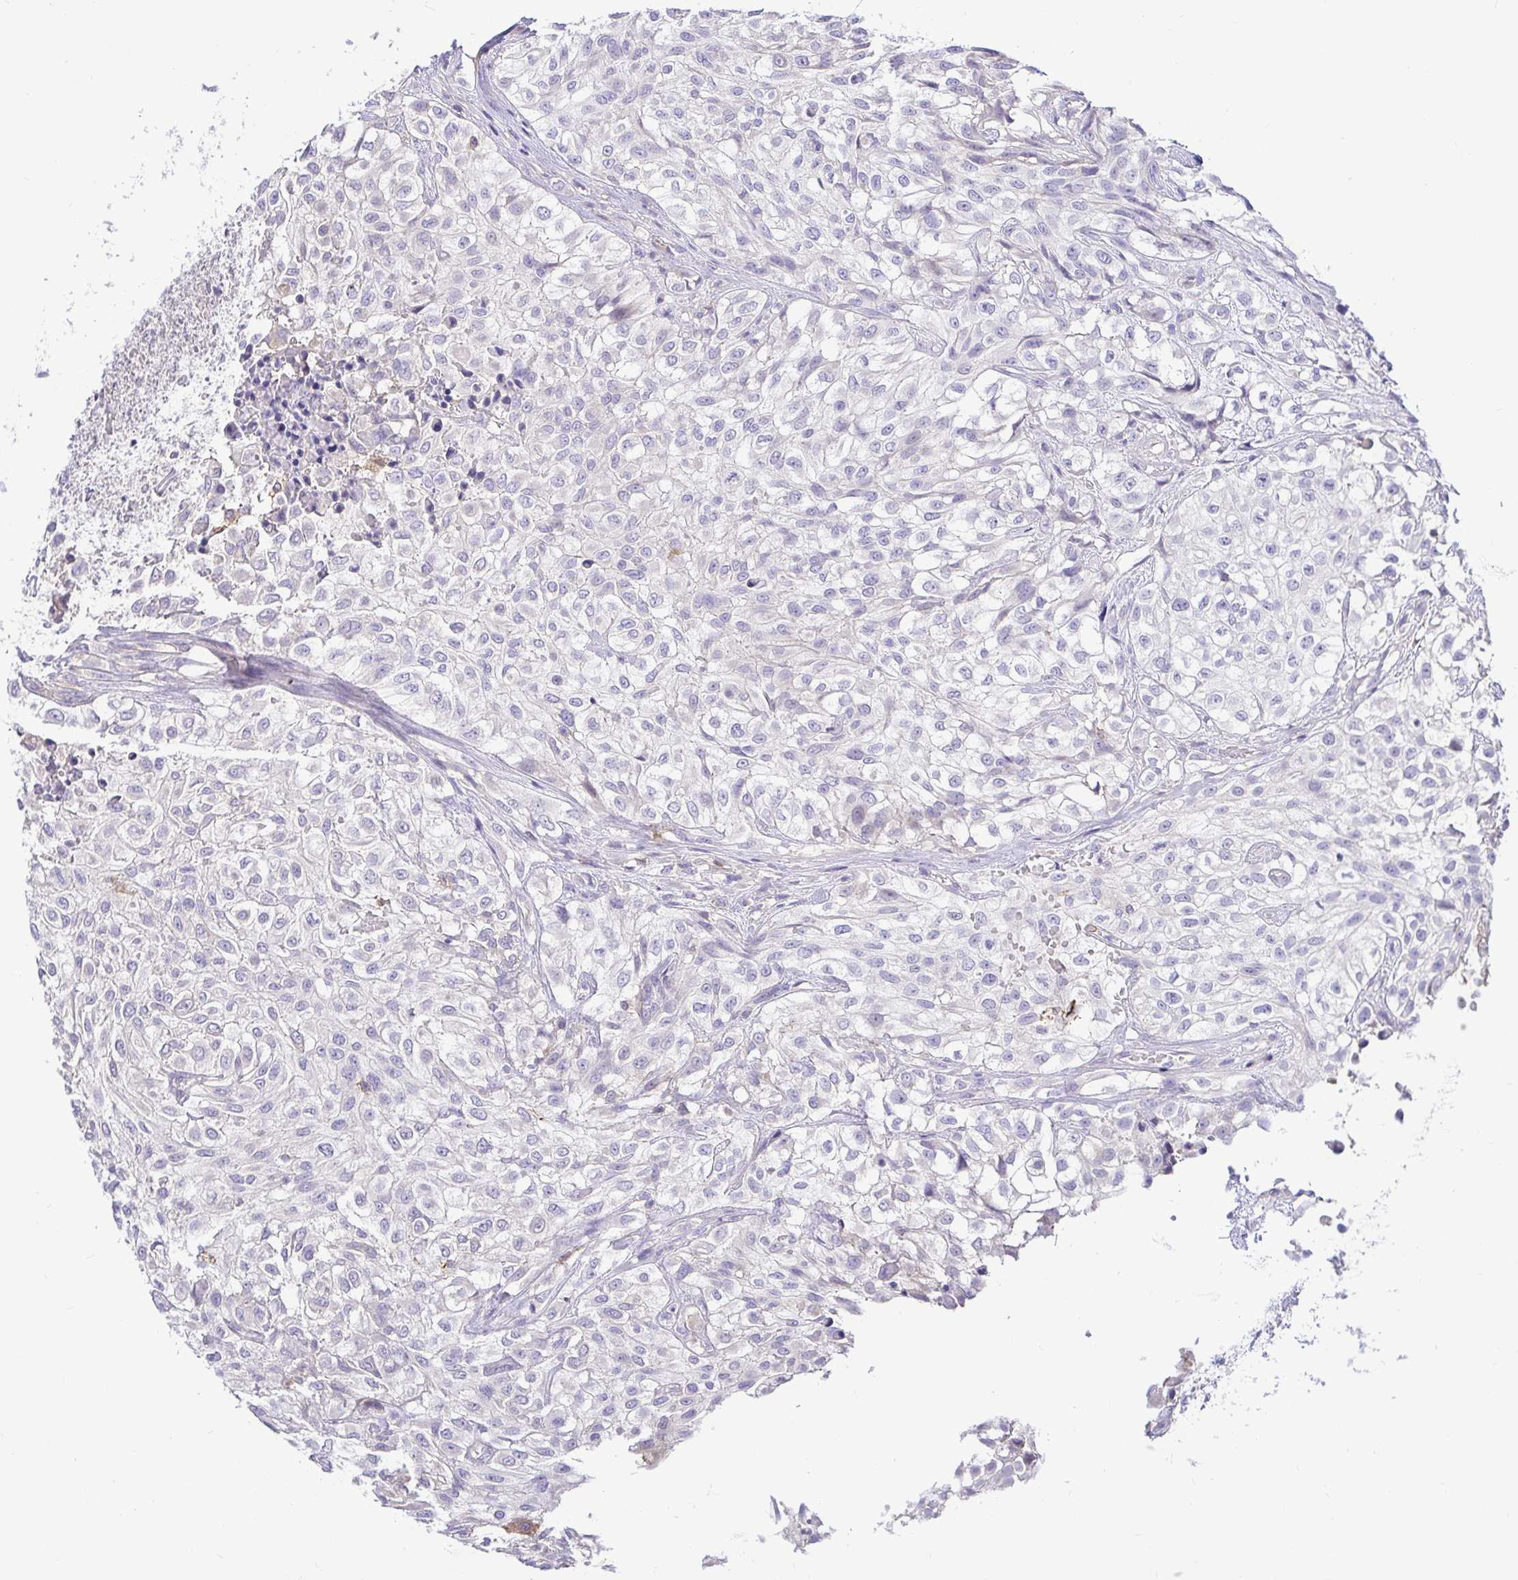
{"staining": {"intensity": "negative", "quantity": "none", "location": "none"}, "tissue": "urothelial cancer", "cell_type": "Tumor cells", "image_type": "cancer", "snomed": [{"axis": "morphology", "description": "Urothelial carcinoma, High grade"}, {"axis": "topography", "description": "Urinary bladder"}], "caption": "Immunohistochemistry (IHC) of urothelial carcinoma (high-grade) displays no staining in tumor cells.", "gene": "SKAP1", "patient": {"sex": "male", "age": 56}}